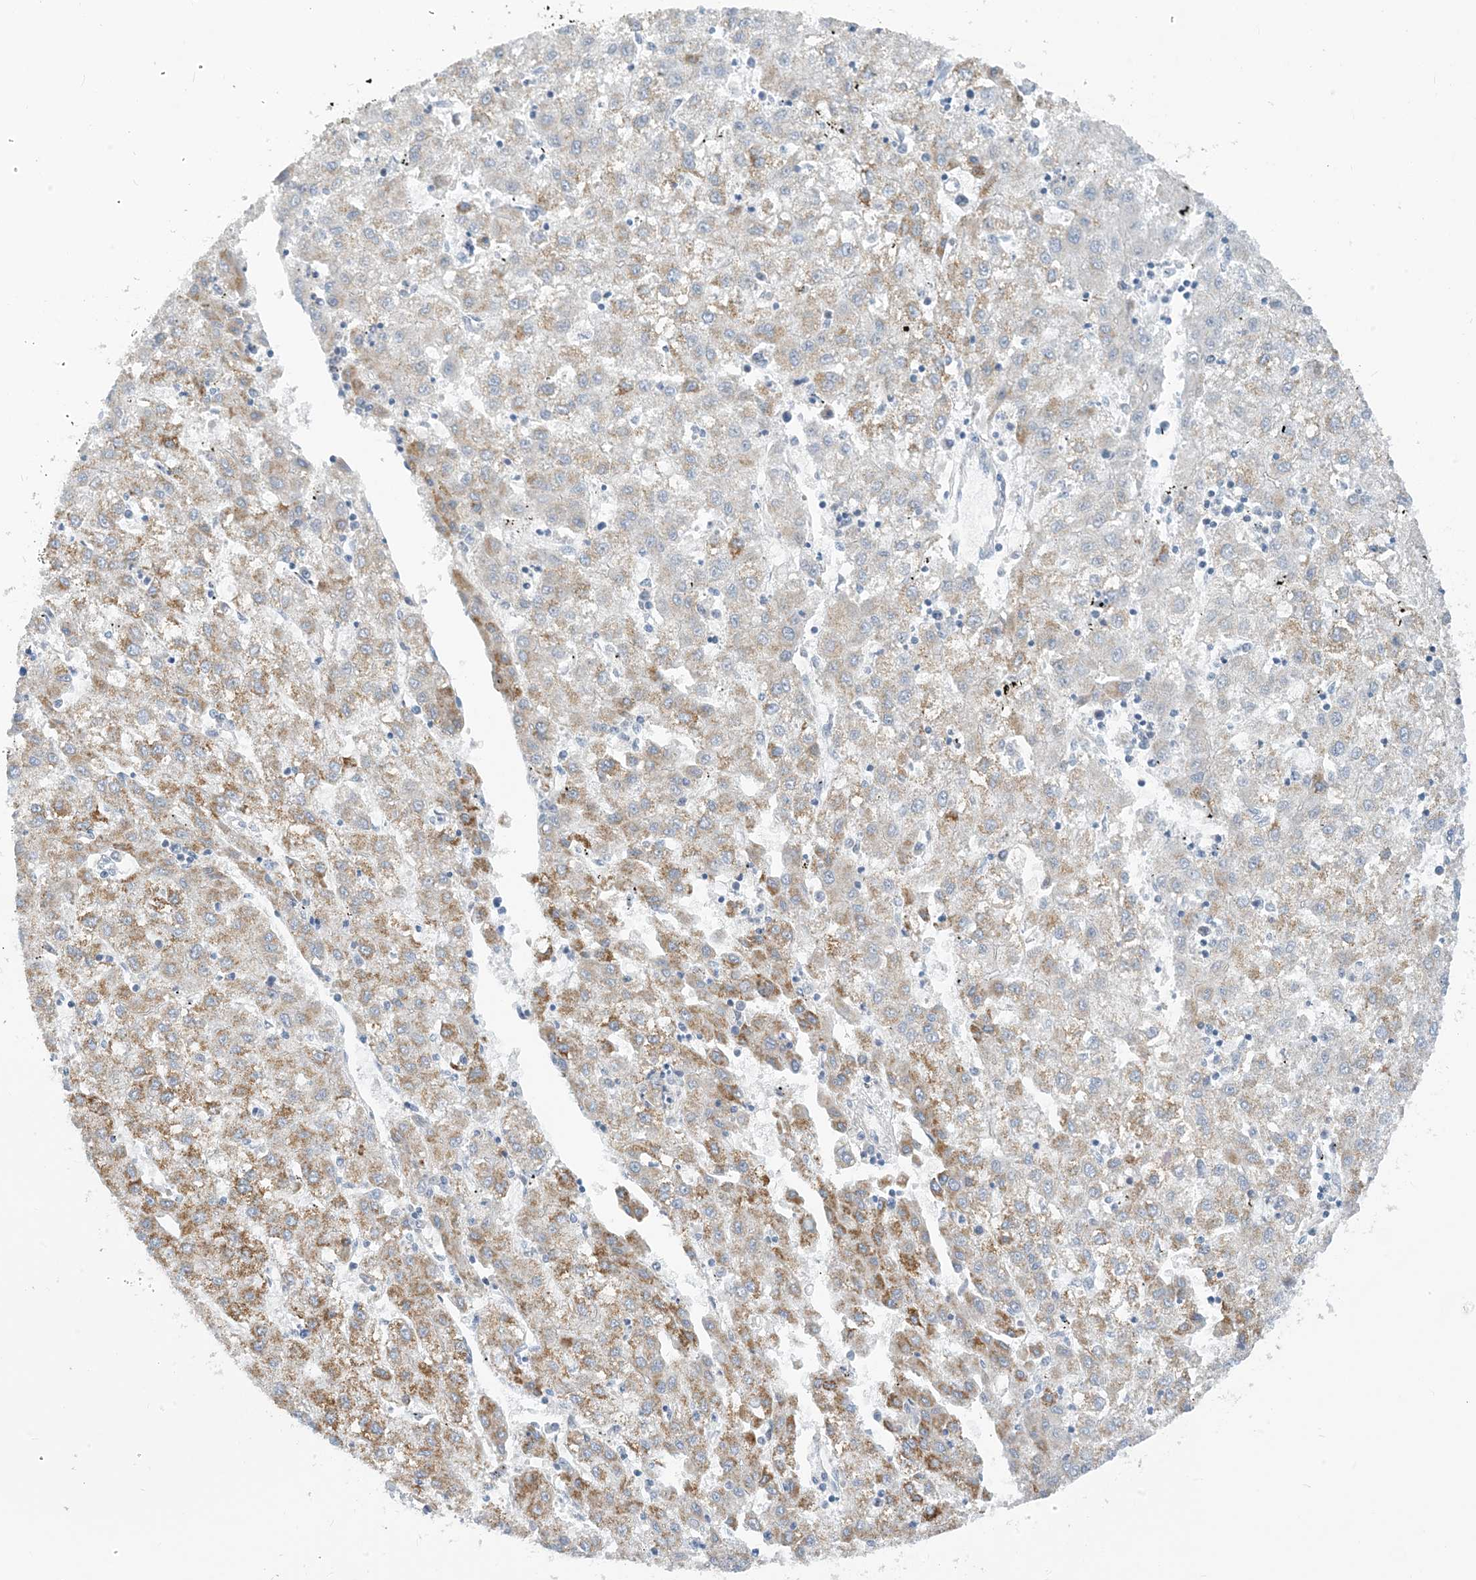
{"staining": {"intensity": "moderate", "quantity": "25%-75%", "location": "cytoplasmic/membranous"}, "tissue": "liver cancer", "cell_type": "Tumor cells", "image_type": "cancer", "snomed": [{"axis": "morphology", "description": "Carcinoma, Hepatocellular, NOS"}, {"axis": "topography", "description": "Liver"}], "caption": "This photomicrograph reveals immunohistochemistry (IHC) staining of human liver hepatocellular carcinoma, with medium moderate cytoplasmic/membranous staining in about 25%-75% of tumor cells.", "gene": "EIF2A", "patient": {"sex": "male", "age": 72}}